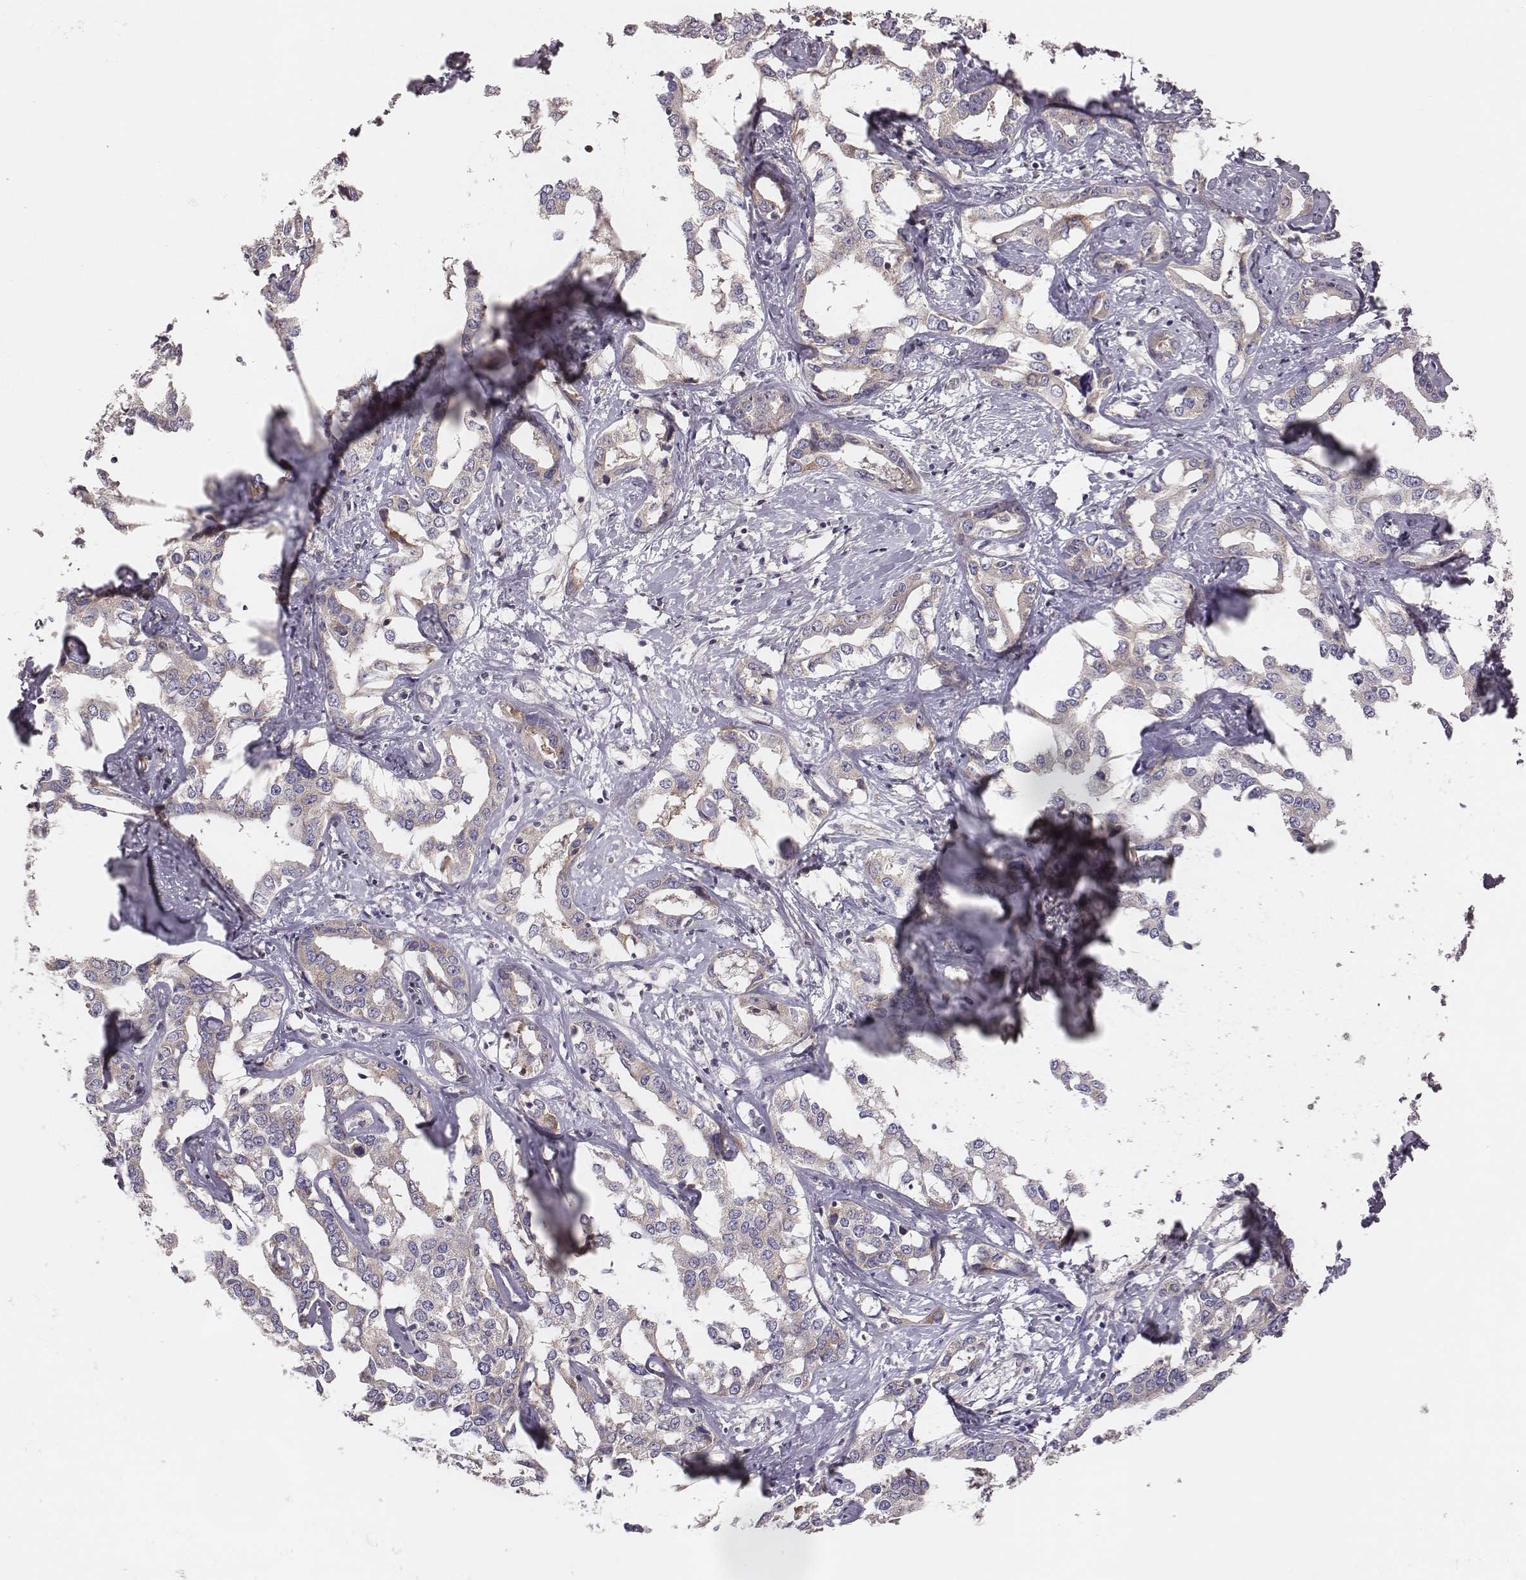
{"staining": {"intensity": "negative", "quantity": "none", "location": "none"}, "tissue": "liver cancer", "cell_type": "Tumor cells", "image_type": "cancer", "snomed": [{"axis": "morphology", "description": "Cholangiocarcinoma"}, {"axis": "topography", "description": "Liver"}], "caption": "Cholangiocarcinoma (liver) was stained to show a protein in brown. There is no significant staining in tumor cells. Brightfield microscopy of immunohistochemistry stained with DAB (3,3'-diaminobenzidine) (brown) and hematoxylin (blue), captured at high magnification.", "gene": "CAD", "patient": {"sex": "male", "age": 59}}